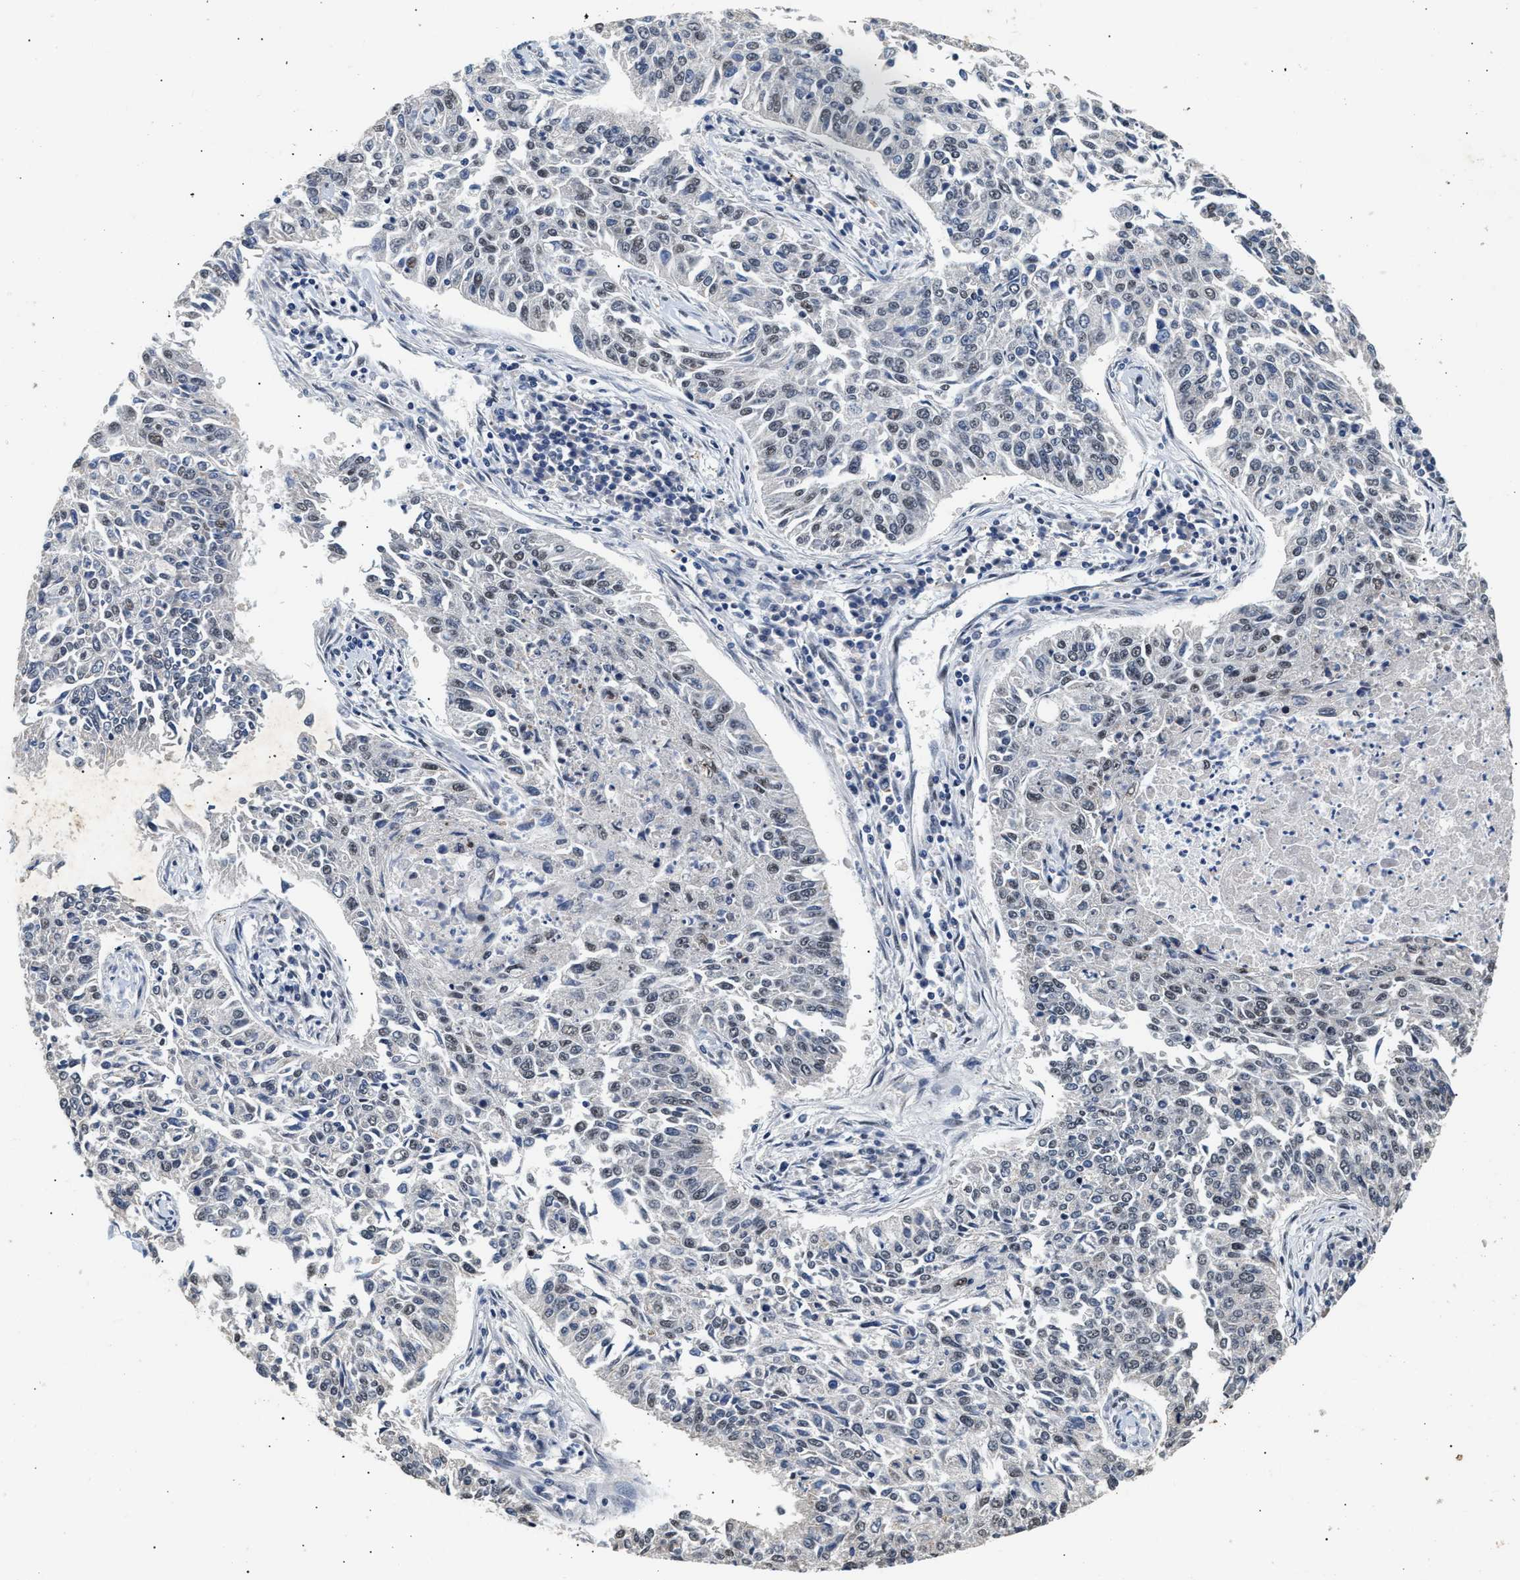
{"staining": {"intensity": "negative", "quantity": "none", "location": "none"}, "tissue": "lung cancer", "cell_type": "Tumor cells", "image_type": "cancer", "snomed": [{"axis": "morphology", "description": "Normal tissue, NOS"}, {"axis": "morphology", "description": "Squamous cell carcinoma, NOS"}, {"axis": "topography", "description": "Cartilage tissue"}, {"axis": "topography", "description": "Bronchus"}, {"axis": "topography", "description": "Lung"}], "caption": "High magnification brightfield microscopy of lung cancer stained with DAB (brown) and counterstained with hematoxylin (blue): tumor cells show no significant positivity.", "gene": "THOC1", "patient": {"sex": "female", "age": 49}}